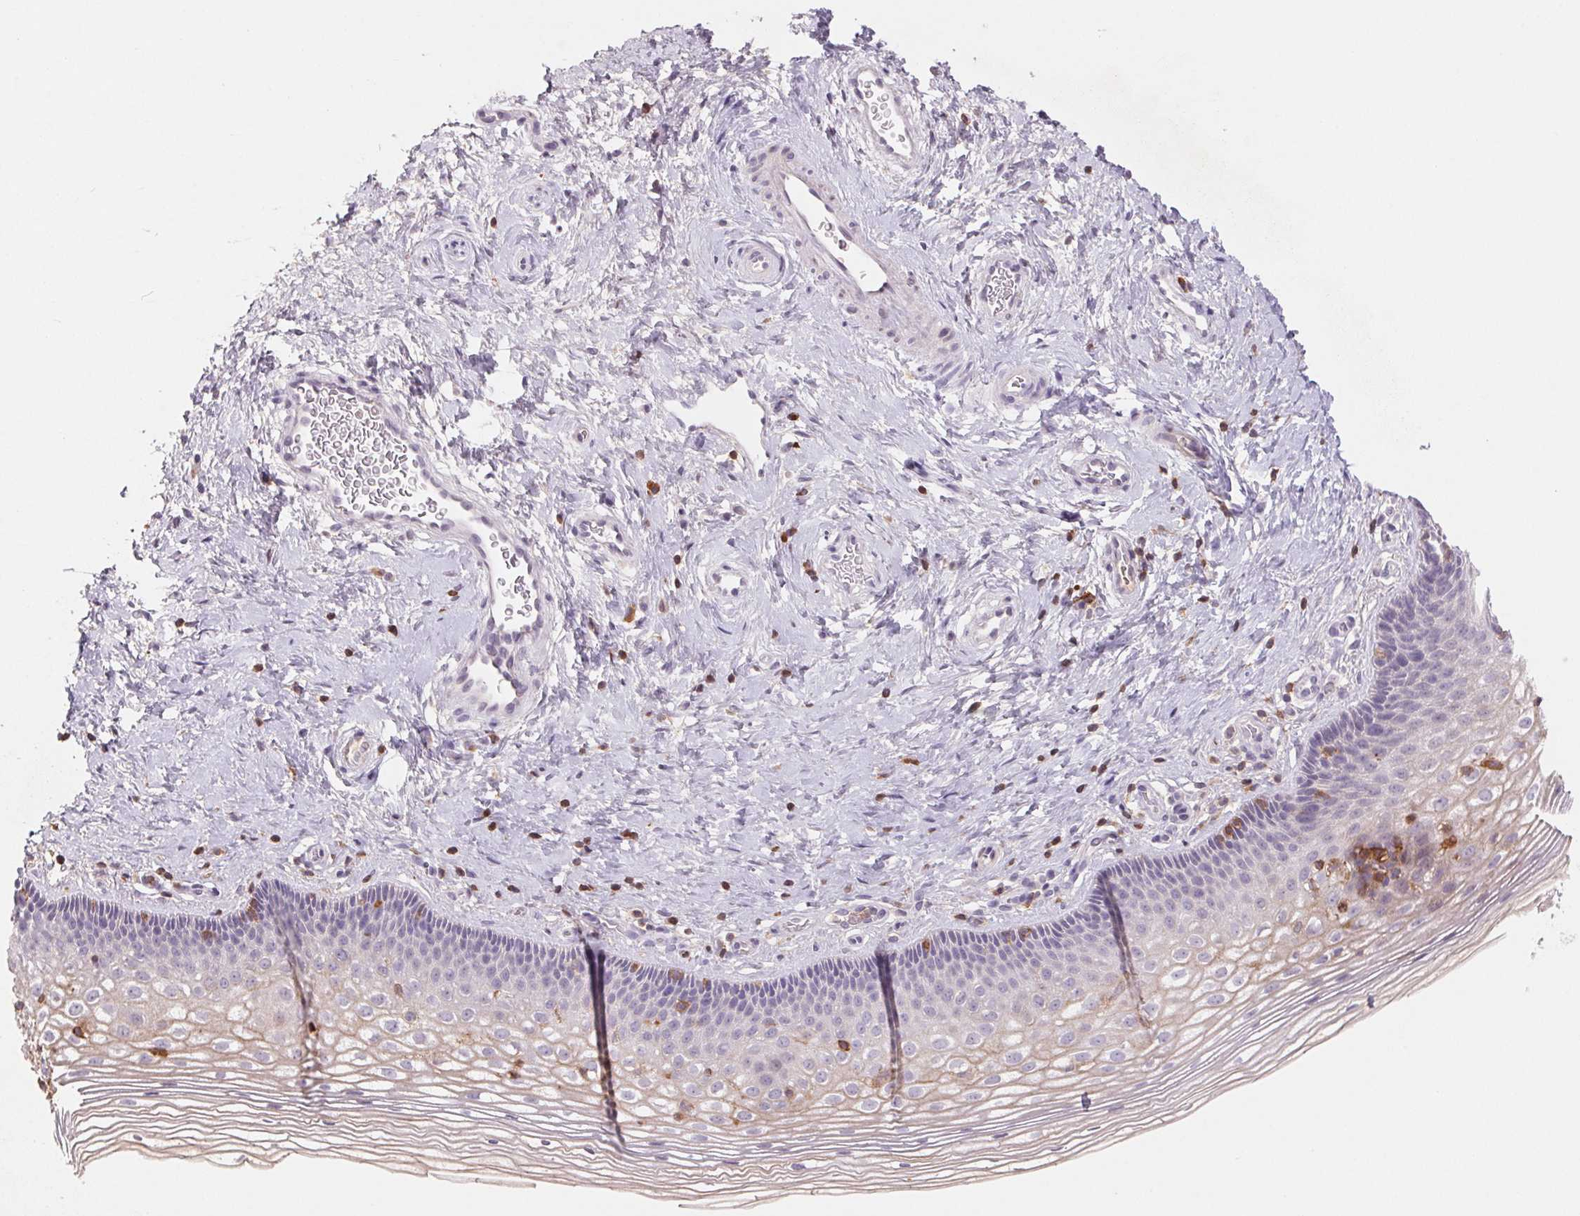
{"staining": {"intensity": "negative", "quantity": "none", "location": "none"}, "tissue": "cervix", "cell_type": "Glandular cells", "image_type": "normal", "snomed": [{"axis": "morphology", "description": "Normal tissue, NOS"}, {"axis": "topography", "description": "Cervix"}], "caption": "An immunohistochemistry (IHC) micrograph of benign cervix is shown. There is no staining in glandular cells of cervix. (Stains: DAB immunohistochemistry (IHC) with hematoxylin counter stain, Microscopy: brightfield microscopy at high magnification).", "gene": "KIF26A", "patient": {"sex": "female", "age": 34}}